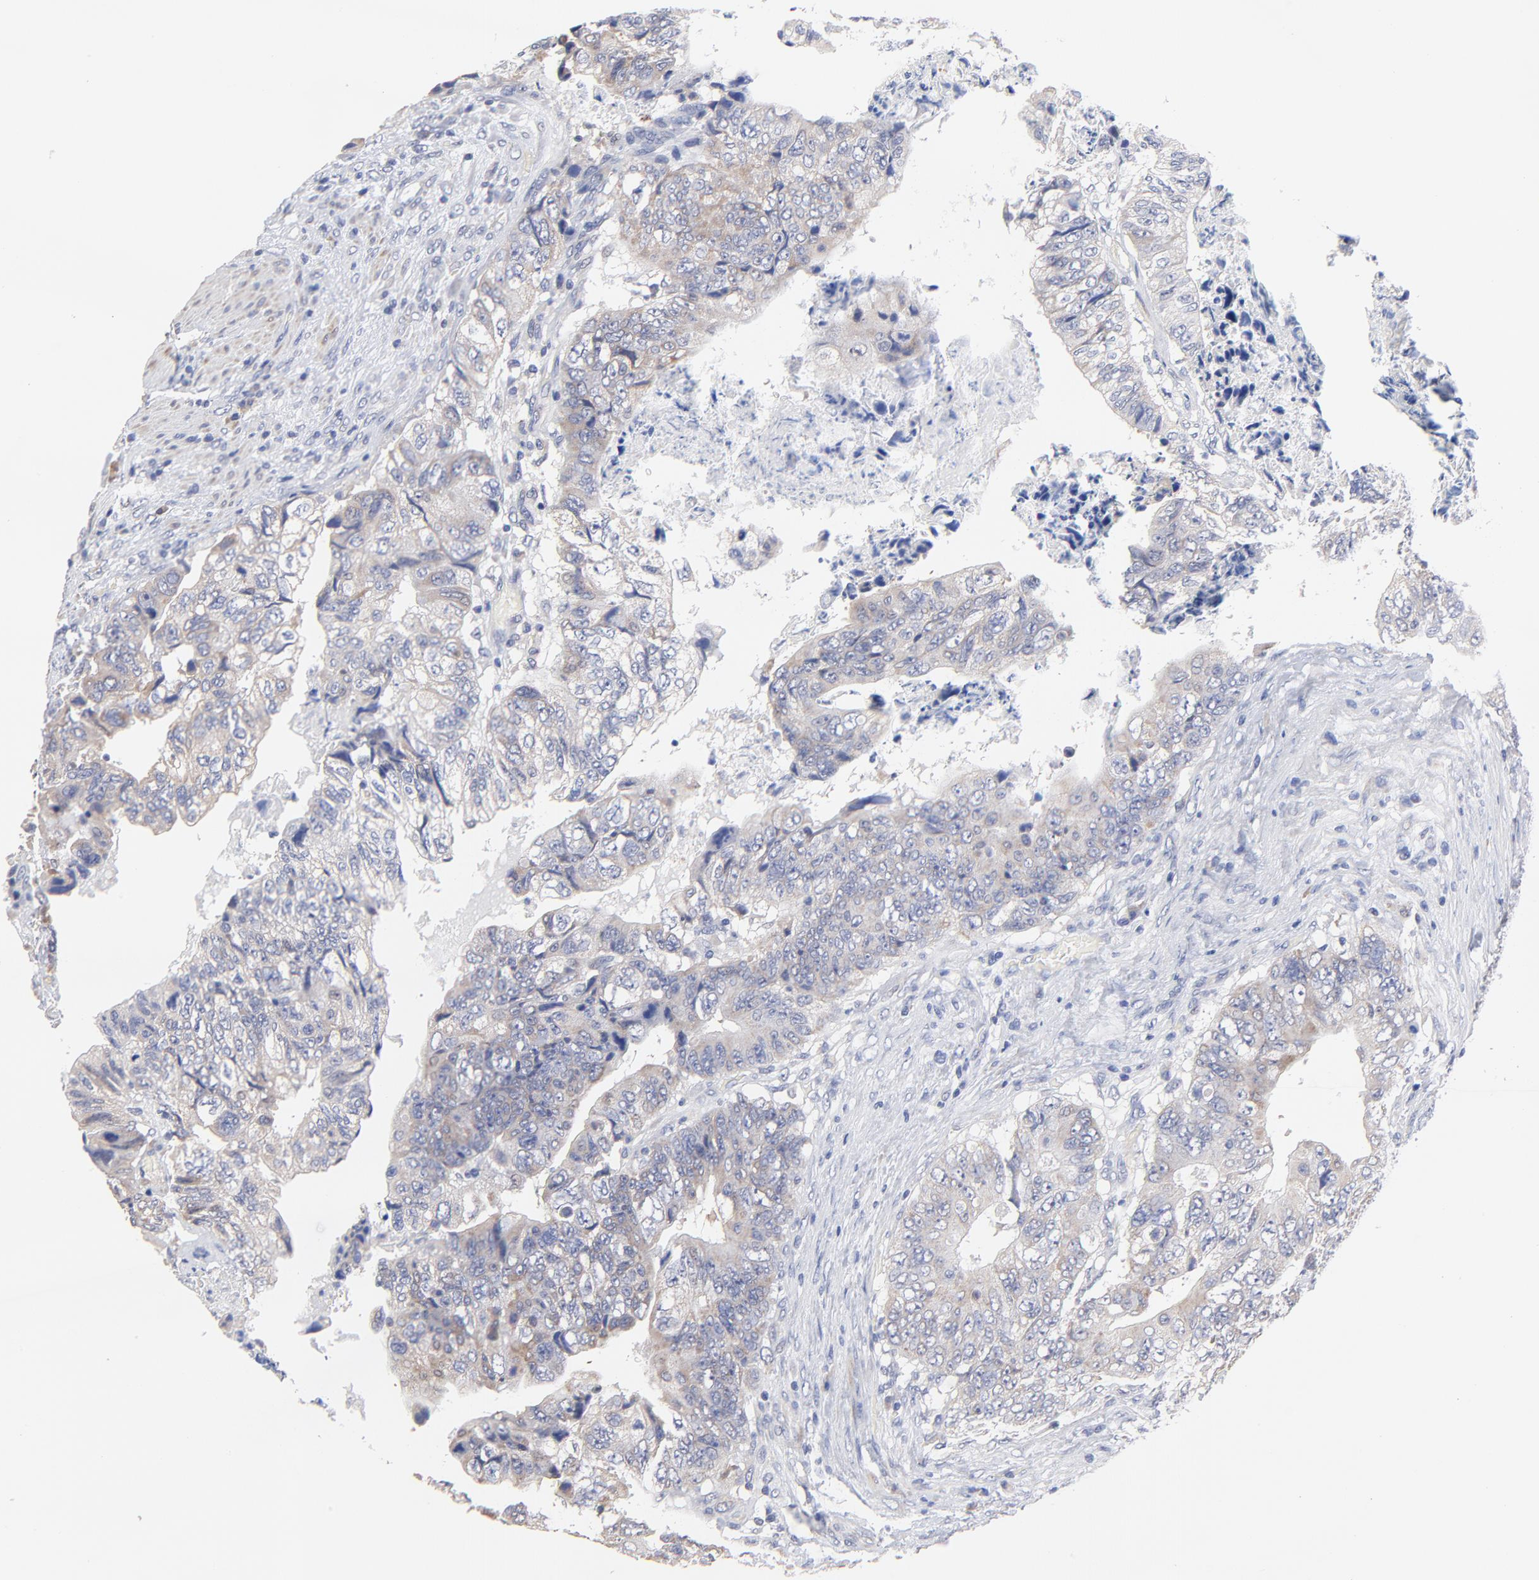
{"staining": {"intensity": "weak", "quantity": "25%-75%", "location": "cytoplasmic/membranous"}, "tissue": "colorectal cancer", "cell_type": "Tumor cells", "image_type": "cancer", "snomed": [{"axis": "morphology", "description": "Adenocarcinoma, NOS"}, {"axis": "topography", "description": "Rectum"}], "caption": "An image of human colorectal cancer stained for a protein shows weak cytoplasmic/membranous brown staining in tumor cells.", "gene": "TWNK", "patient": {"sex": "female", "age": 82}}